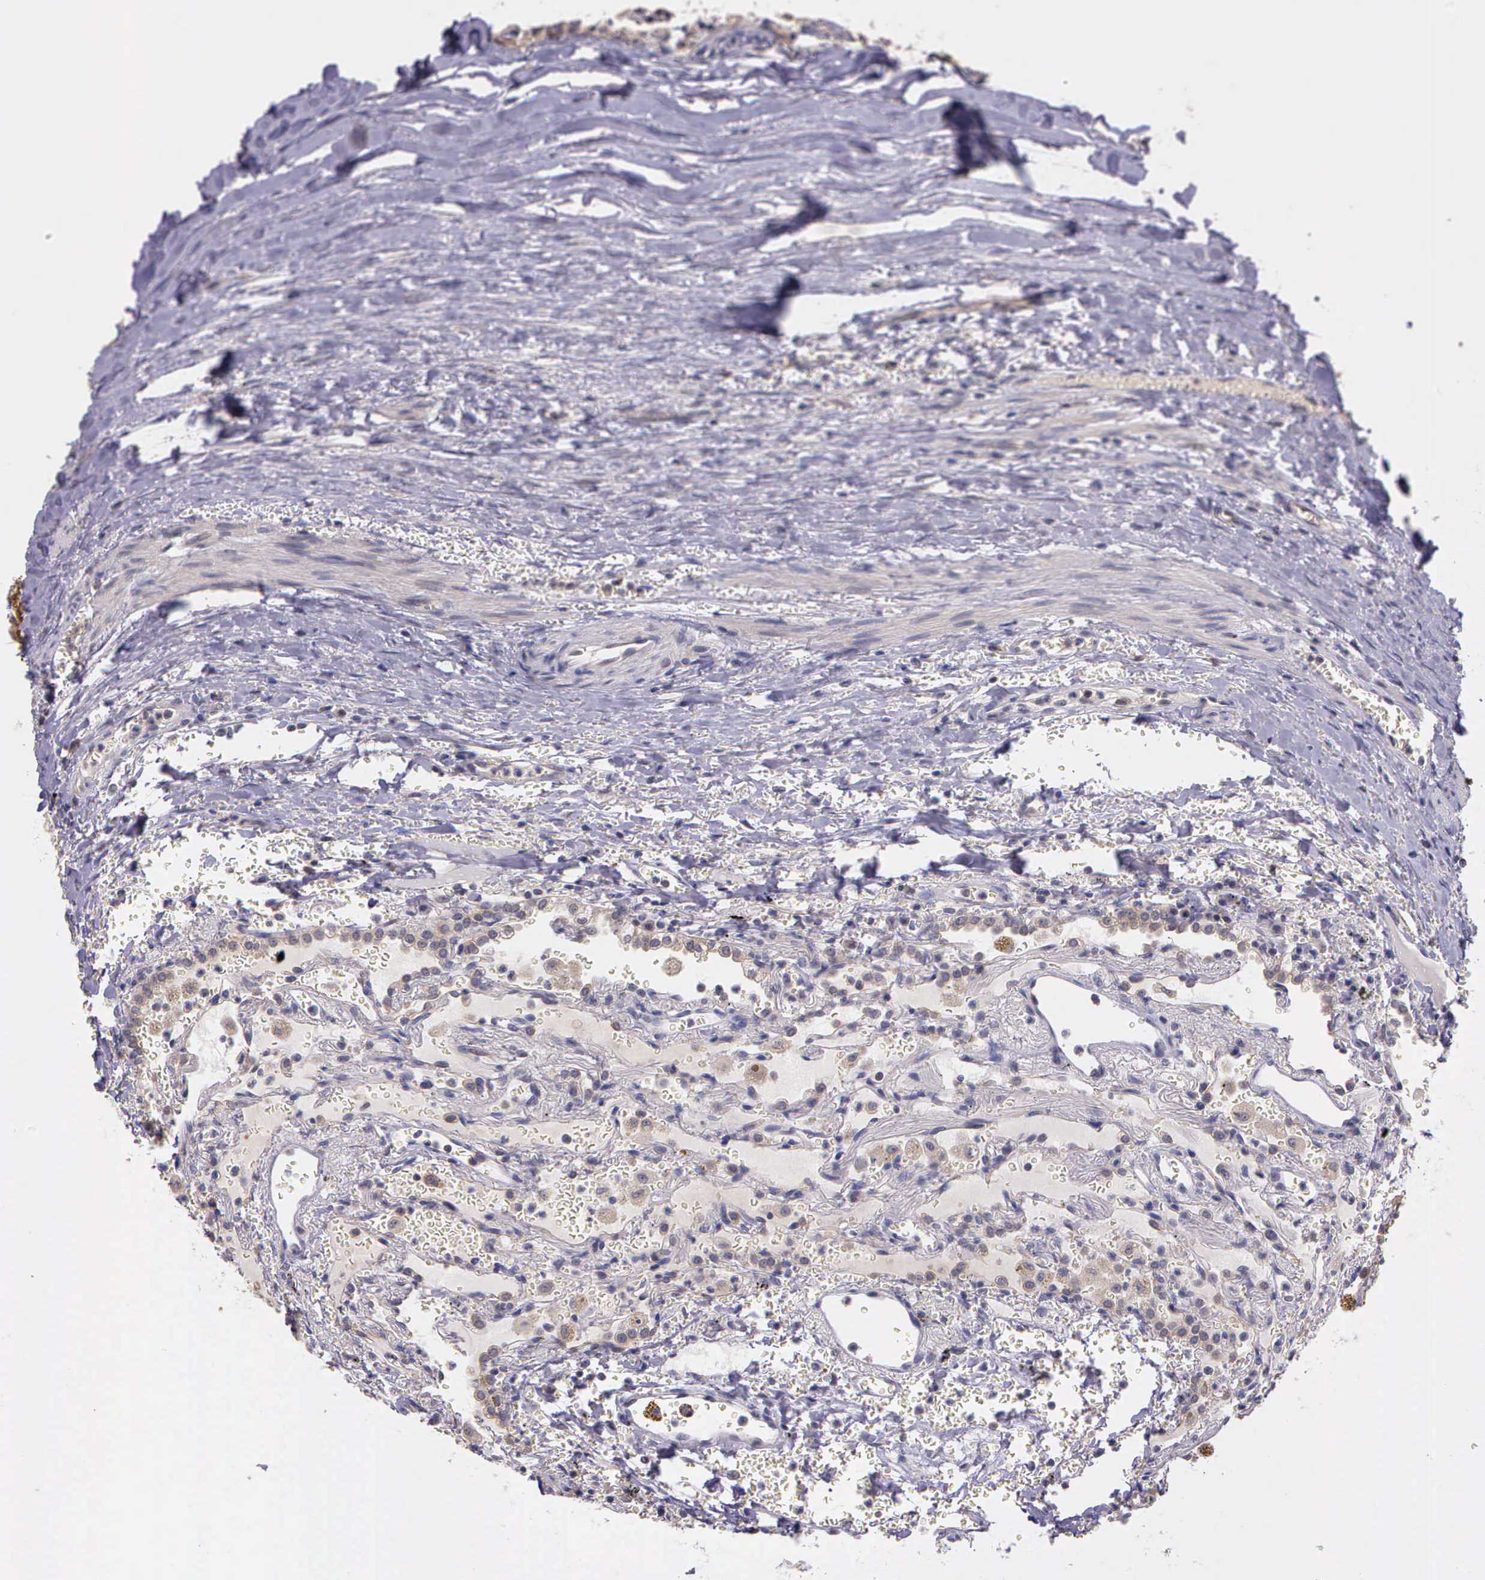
{"staining": {"intensity": "negative", "quantity": "none", "location": "none"}, "tissue": "carcinoid", "cell_type": "Tumor cells", "image_type": "cancer", "snomed": [{"axis": "morphology", "description": "Carcinoid, malignant, NOS"}, {"axis": "topography", "description": "Bronchus"}], "caption": "Immunohistochemistry of malignant carcinoid shows no positivity in tumor cells.", "gene": "IGBP1", "patient": {"sex": "male", "age": 55}}